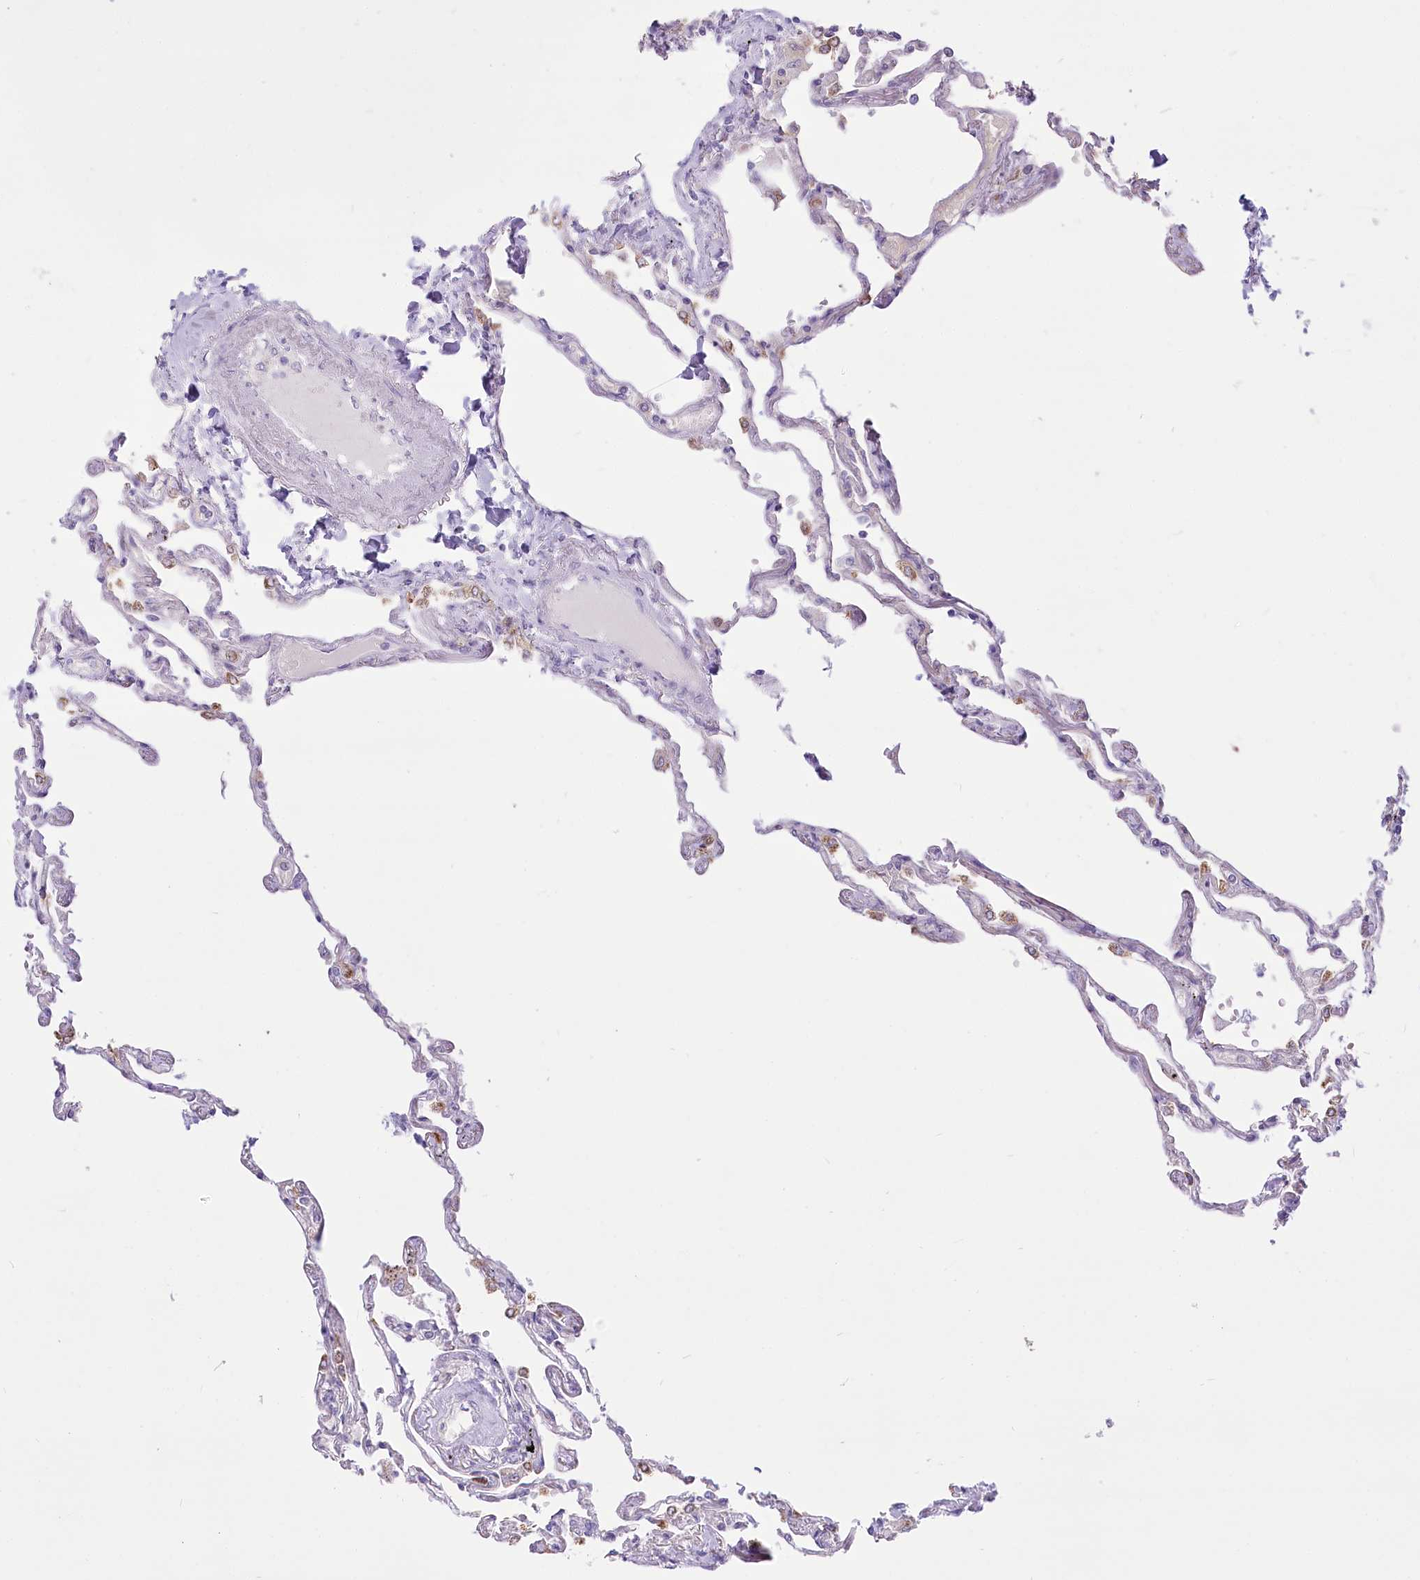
{"staining": {"intensity": "moderate", "quantity": "<25%", "location": "cytoplasmic/membranous"}, "tissue": "lung", "cell_type": "Alveolar cells", "image_type": "normal", "snomed": [{"axis": "morphology", "description": "Normal tissue, NOS"}, {"axis": "topography", "description": "Lung"}], "caption": "This histopathology image displays immunohistochemistry (IHC) staining of benign human lung, with low moderate cytoplasmic/membranous staining in approximately <25% of alveolar cells.", "gene": "BEND7", "patient": {"sex": "female", "age": 67}}